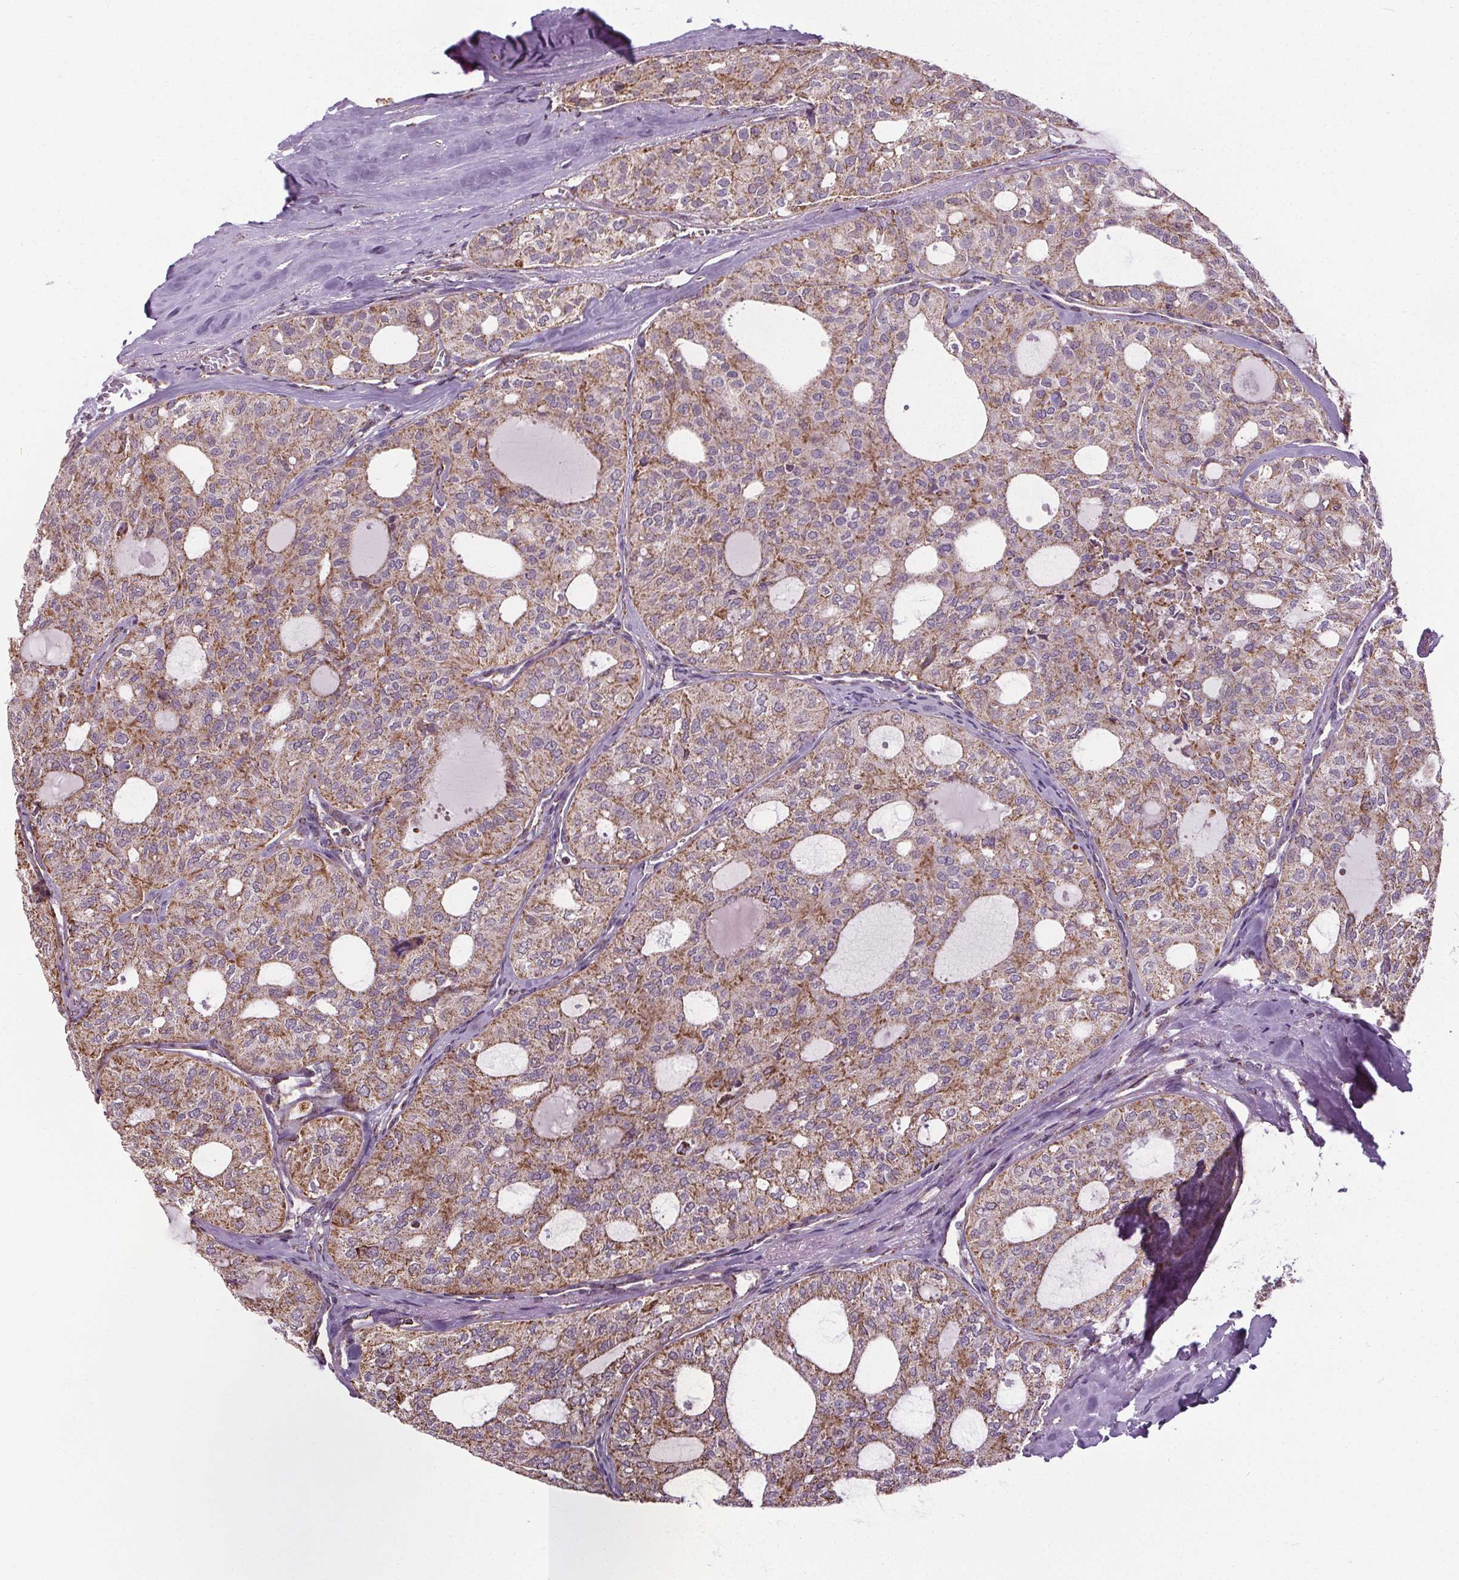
{"staining": {"intensity": "weak", "quantity": ">75%", "location": "cytoplasmic/membranous"}, "tissue": "thyroid cancer", "cell_type": "Tumor cells", "image_type": "cancer", "snomed": [{"axis": "morphology", "description": "Follicular adenoma carcinoma, NOS"}, {"axis": "topography", "description": "Thyroid gland"}], "caption": "Protein analysis of thyroid cancer (follicular adenoma carcinoma) tissue demonstrates weak cytoplasmic/membranous positivity in about >75% of tumor cells.", "gene": "ZNF548", "patient": {"sex": "male", "age": 75}}